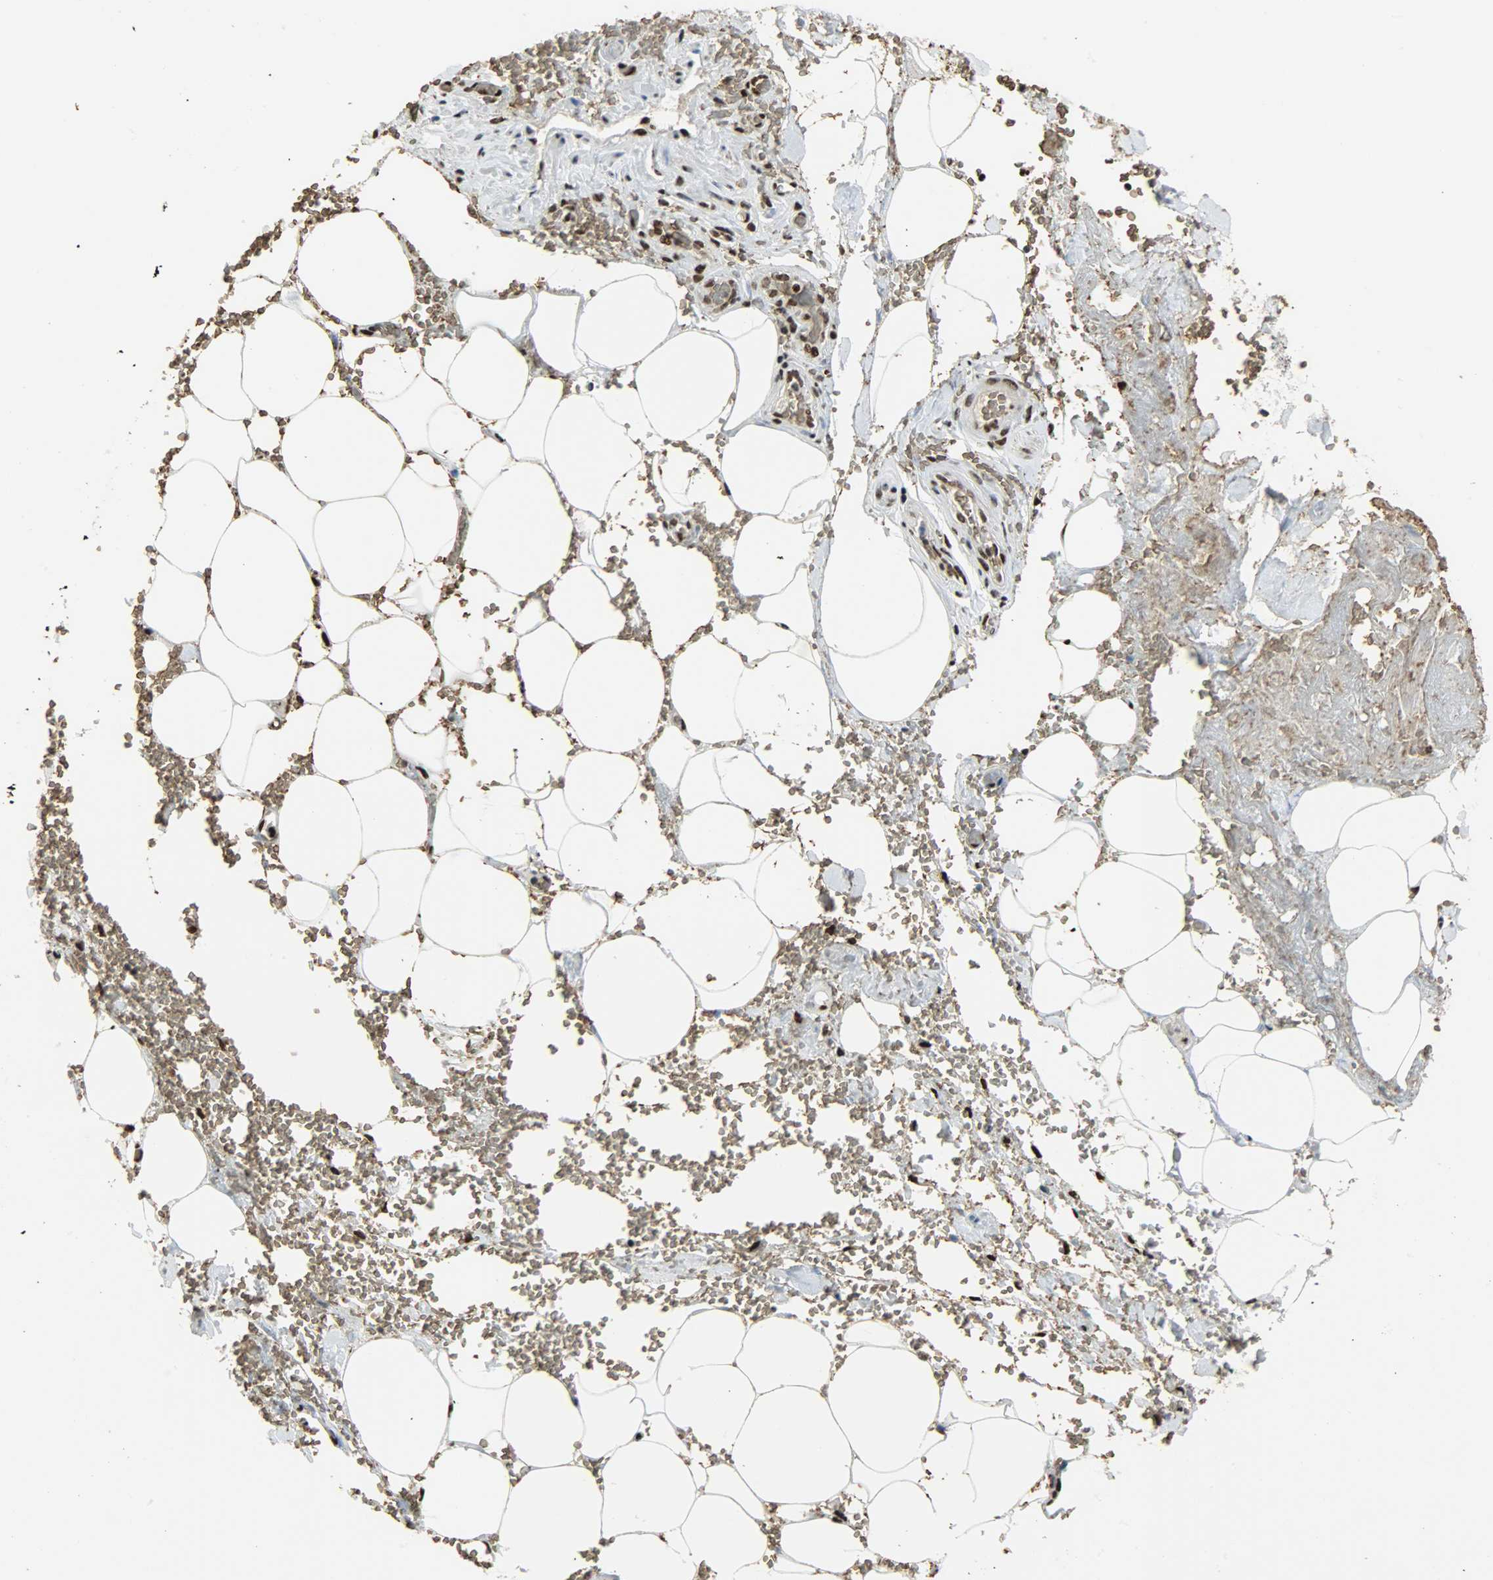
{"staining": {"intensity": "moderate", "quantity": ">75%", "location": "nuclear"}, "tissue": "adipose tissue", "cell_type": "Adipocytes", "image_type": "normal", "snomed": [{"axis": "morphology", "description": "Normal tissue, NOS"}, {"axis": "morphology", "description": "Cholangiocarcinoma"}, {"axis": "topography", "description": "Liver"}, {"axis": "topography", "description": "Peripheral nerve tissue"}], "caption": "Moderate nuclear staining is identified in approximately >75% of adipocytes in benign adipose tissue. Ihc stains the protein in brown and the nuclei are stained blue.", "gene": "SNAI1", "patient": {"sex": "male", "age": 50}}